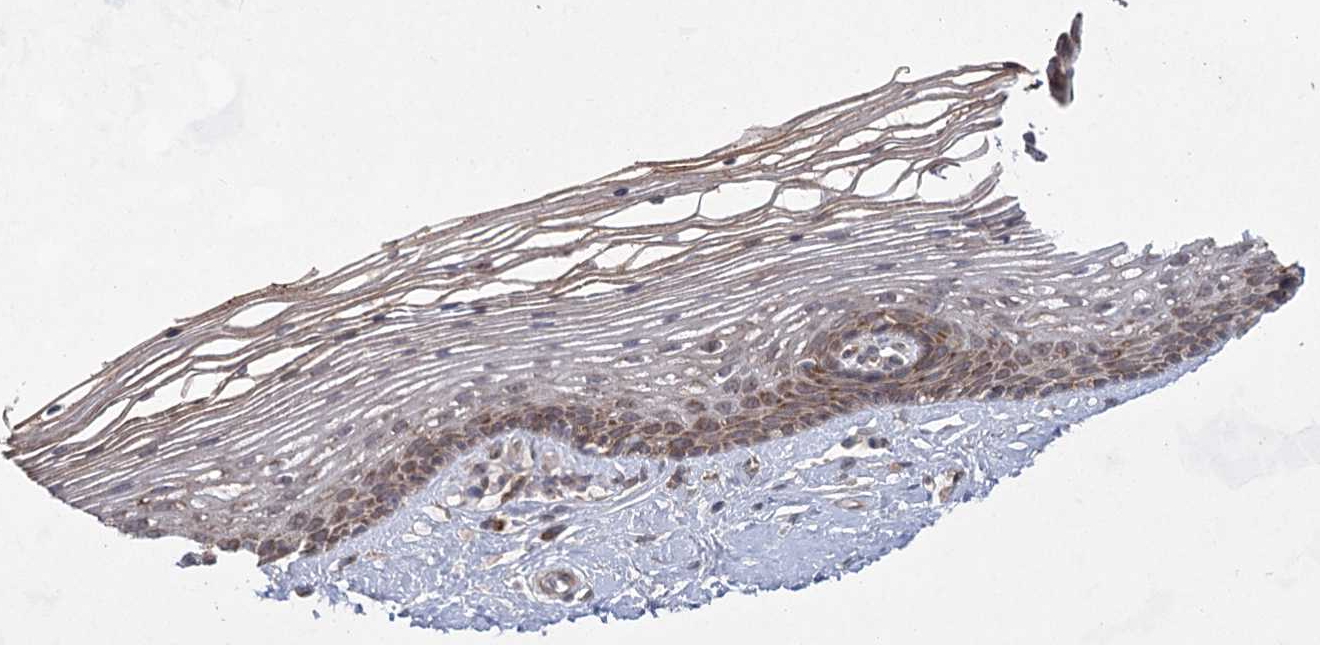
{"staining": {"intensity": "moderate", "quantity": "25%-75%", "location": "cytoplasmic/membranous"}, "tissue": "vagina", "cell_type": "Squamous epithelial cells", "image_type": "normal", "snomed": [{"axis": "morphology", "description": "Normal tissue, NOS"}, {"axis": "topography", "description": "Vagina"}], "caption": "An immunohistochemistry (IHC) image of normal tissue is shown. Protein staining in brown highlights moderate cytoplasmic/membranous positivity in vagina within squamous epithelial cells. The staining is performed using DAB brown chromogen to label protein expression. The nuclei are counter-stained blue using hematoxylin.", "gene": "EIF3A", "patient": {"sex": "female", "age": 46}}